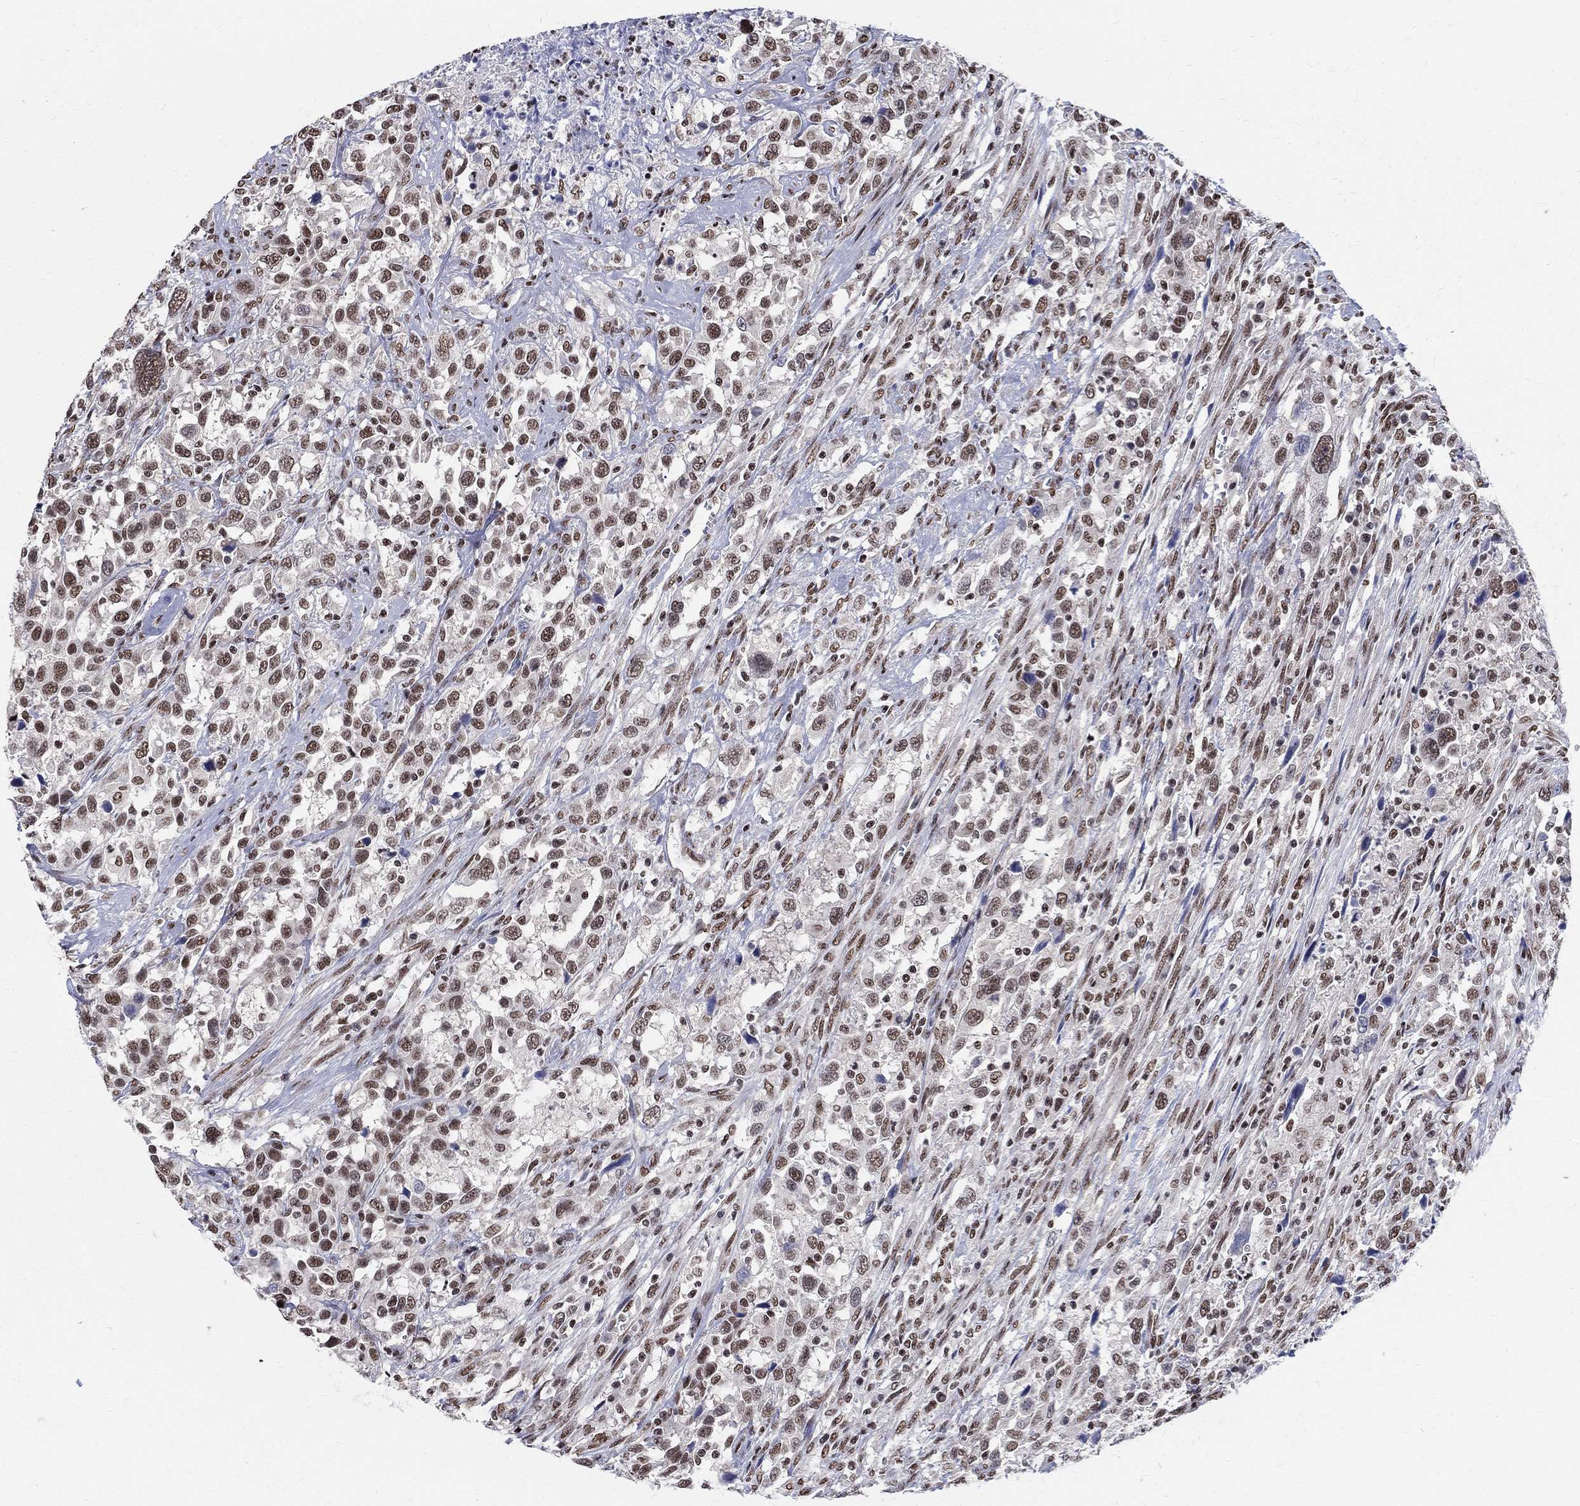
{"staining": {"intensity": "moderate", "quantity": "25%-75%", "location": "nuclear"}, "tissue": "urothelial cancer", "cell_type": "Tumor cells", "image_type": "cancer", "snomed": [{"axis": "morphology", "description": "Urothelial carcinoma, NOS"}, {"axis": "morphology", "description": "Urothelial carcinoma, High grade"}, {"axis": "topography", "description": "Urinary bladder"}], "caption": "An IHC photomicrograph of tumor tissue is shown. Protein staining in brown shows moderate nuclear positivity in urothelial cancer within tumor cells.", "gene": "FBXO16", "patient": {"sex": "female", "age": 64}}